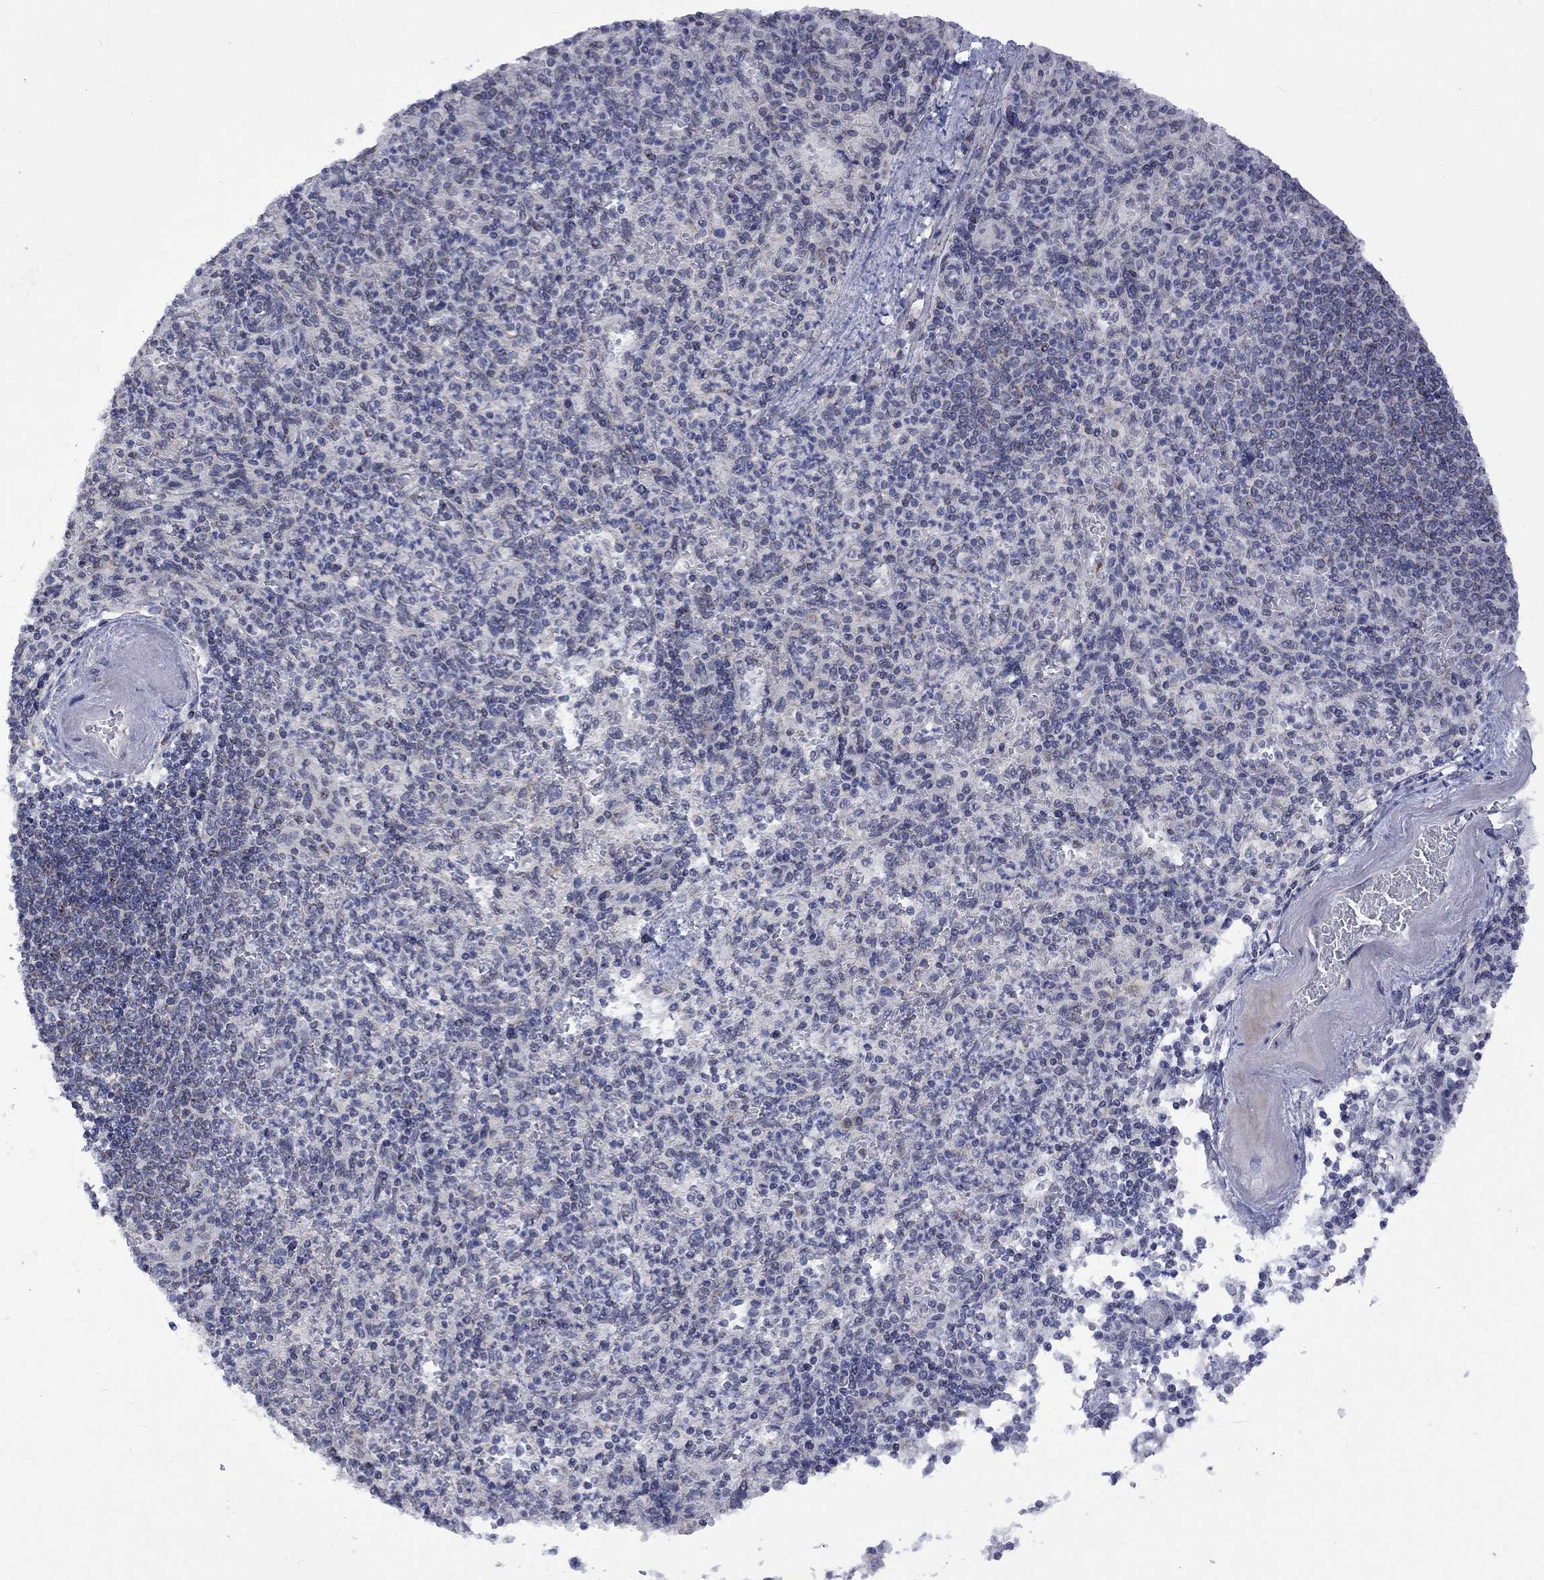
{"staining": {"intensity": "negative", "quantity": "none", "location": "none"}, "tissue": "spleen", "cell_type": "Cells in red pulp", "image_type": "normal", "snomed": [{"axis": "morphology", "description": "Normal tissue, NOS"}, {"axis": "topography", "description": "Spleen"}], "caption": "High power microscopy histopathology image of an immunohistochemistry (IHC) image of normal spleen, revealing no significant expression in cells in red pulp.", "gene": "KCNJ16", "patient": {"sex": "female", "age": 74}}